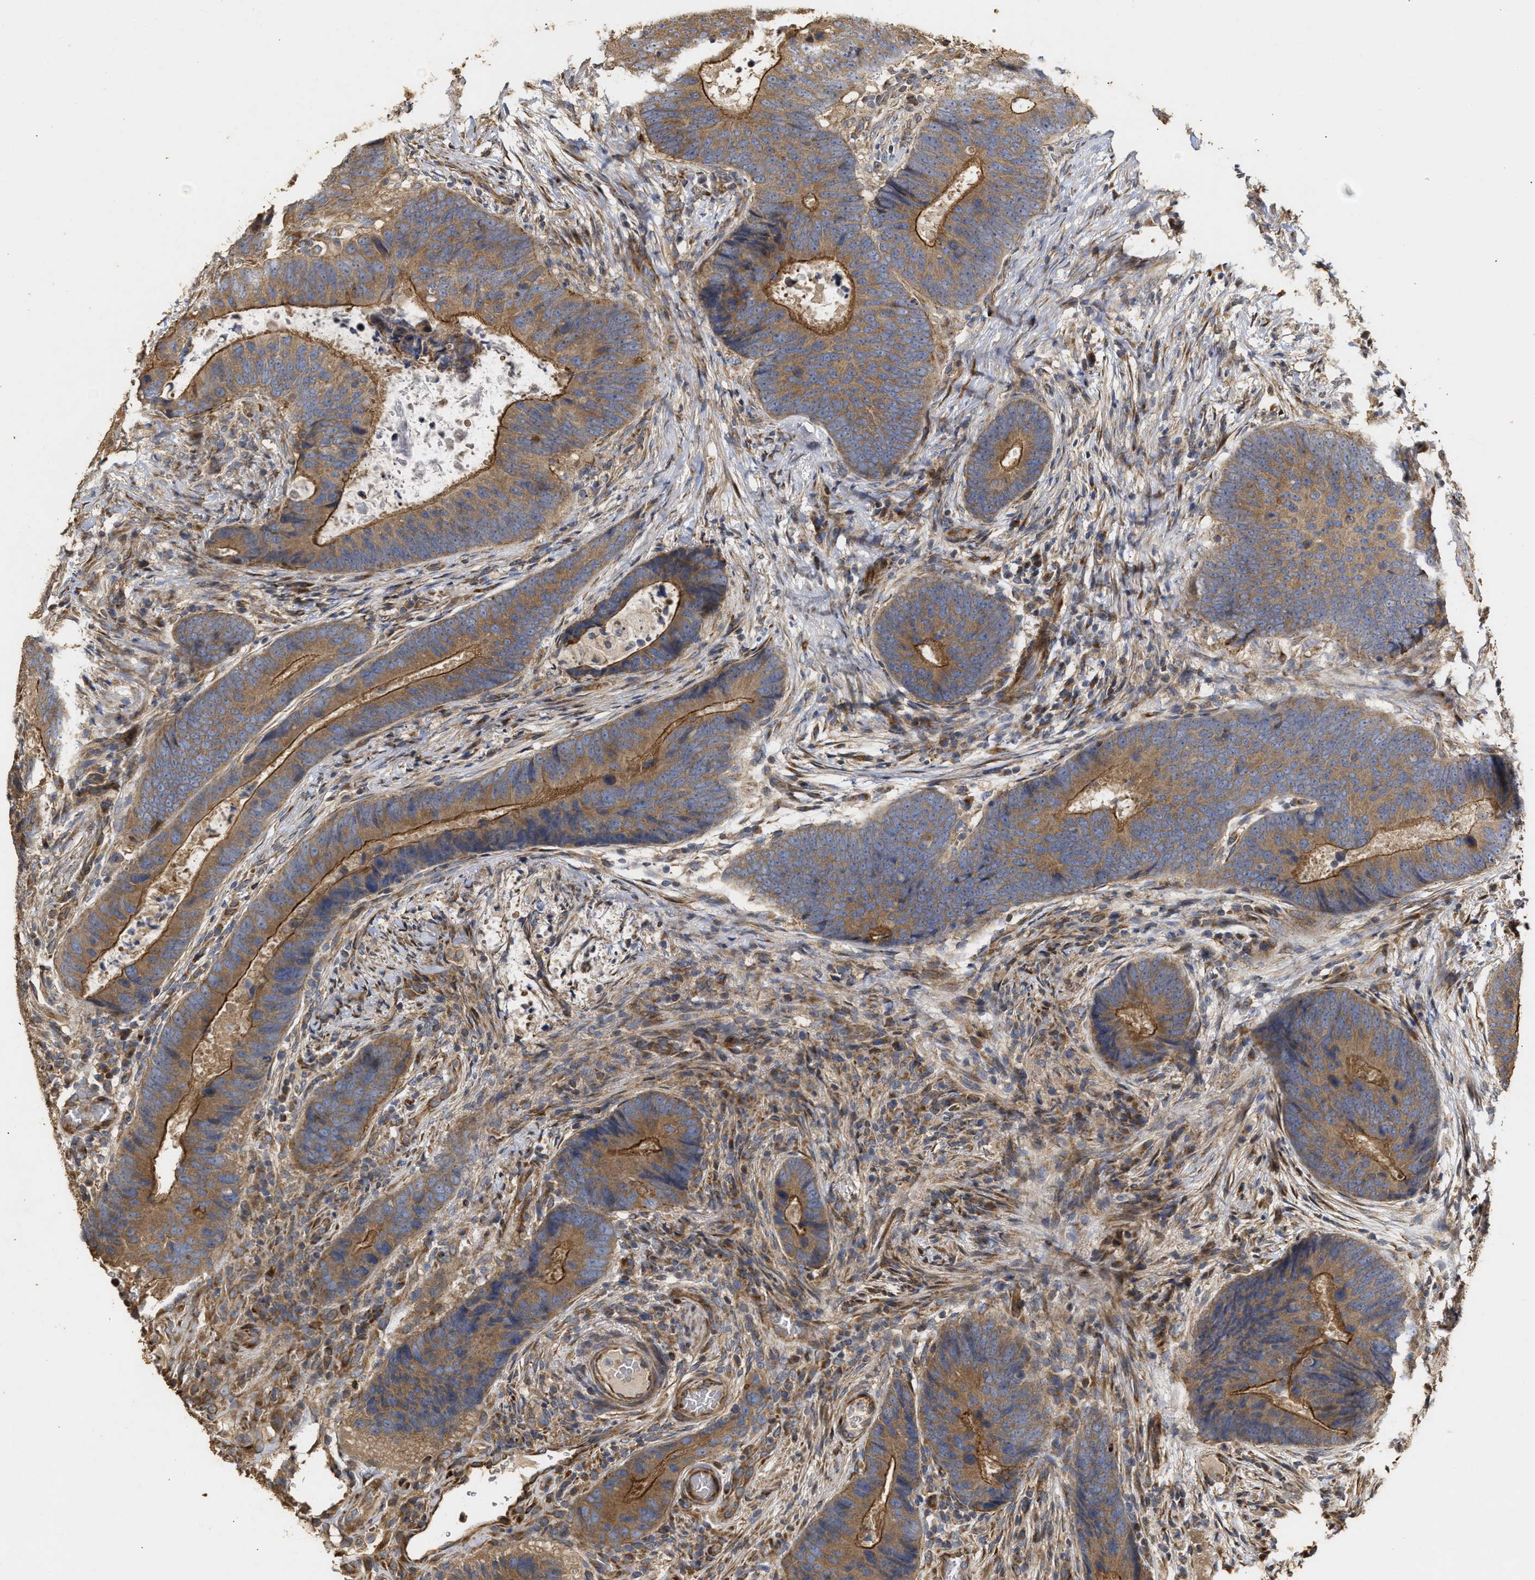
{"staining": {"intensity": "moderate", "quantity": ">75%", "location": "cytoplasmic/membranous"}, "tissue": "colorectal cancer", "cell_type": "Tumor cells", "image_type": "cancer", "snomed": [{"axis": "morphology", "description": "Adenocarcinoma, NOS"}, {"axis": "topography", "description": "Colon"}], "caption": "This histopathology image exhibits immunohistochemistry (IHC) staining of colorectal adenocarcinoma, with medium moderate cytoplasmic/membranous expression in about >75% of tumor cells.", "gene": "NAV1", "patient": {"sex": "male", "age": 56}}